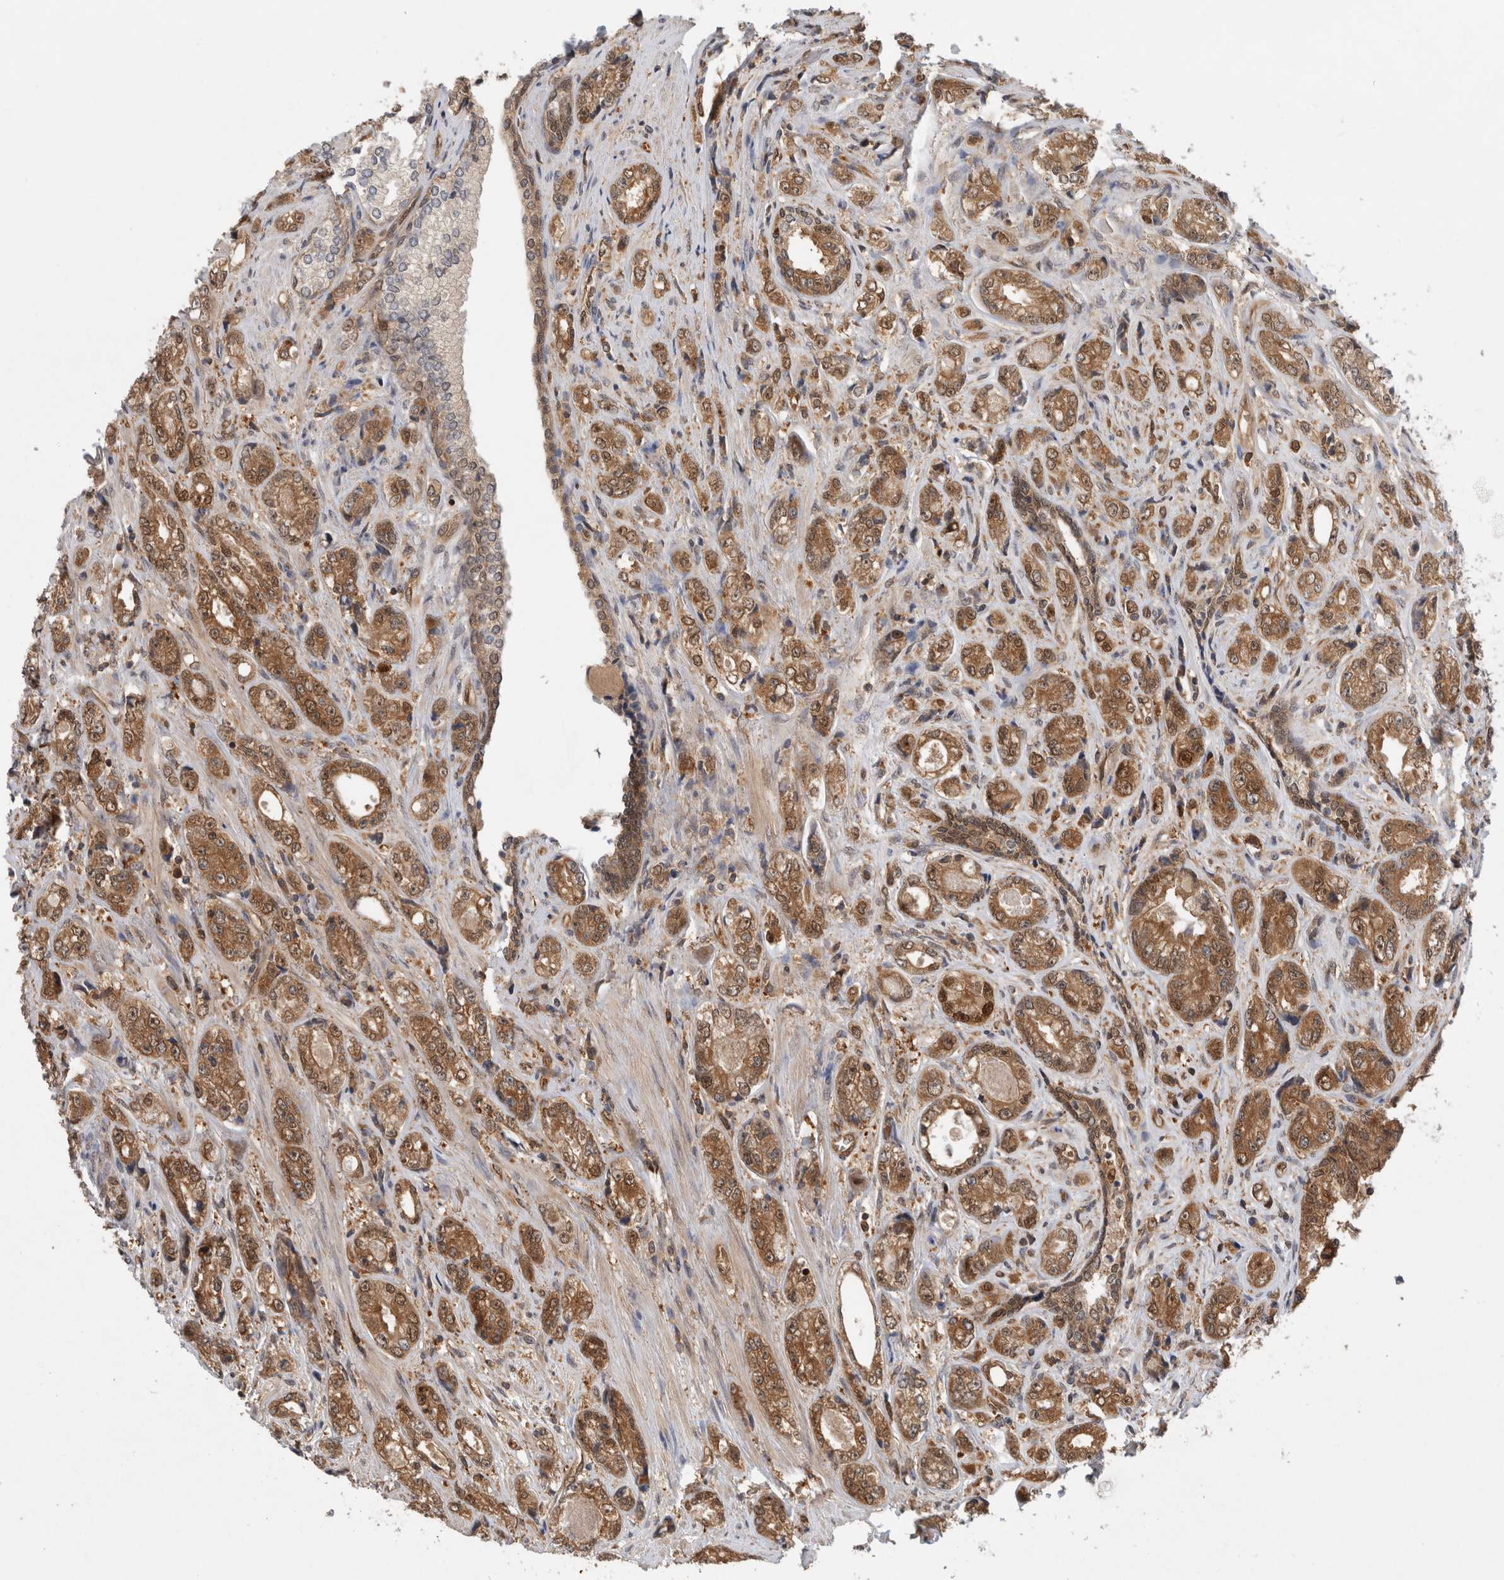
{"staining": {"intensity": "moderate", "quantity": ">75%", "location": "cytoplasmic/membranous,nuclear"}, "tissue": "prostate cancer", "cell_type": "Tumor cells", "image_type": "cancer", "snomed": [{"axis": "morphology", "description": "Adenocarcinoma, High grade"}, {"axis": "topography", "description": "Prostate"}], "caption": "Prostate cancer (adenocarcinoma (high-grade)) stained with DAB immunohistochemistry (IHC) exhibits medium levels of moderate cytoplasmic/membranous and nuclear positivity in about >75% of tumor cells.", "gene": "ASTN2", "patient": {"sex": "male", "age": 61}}